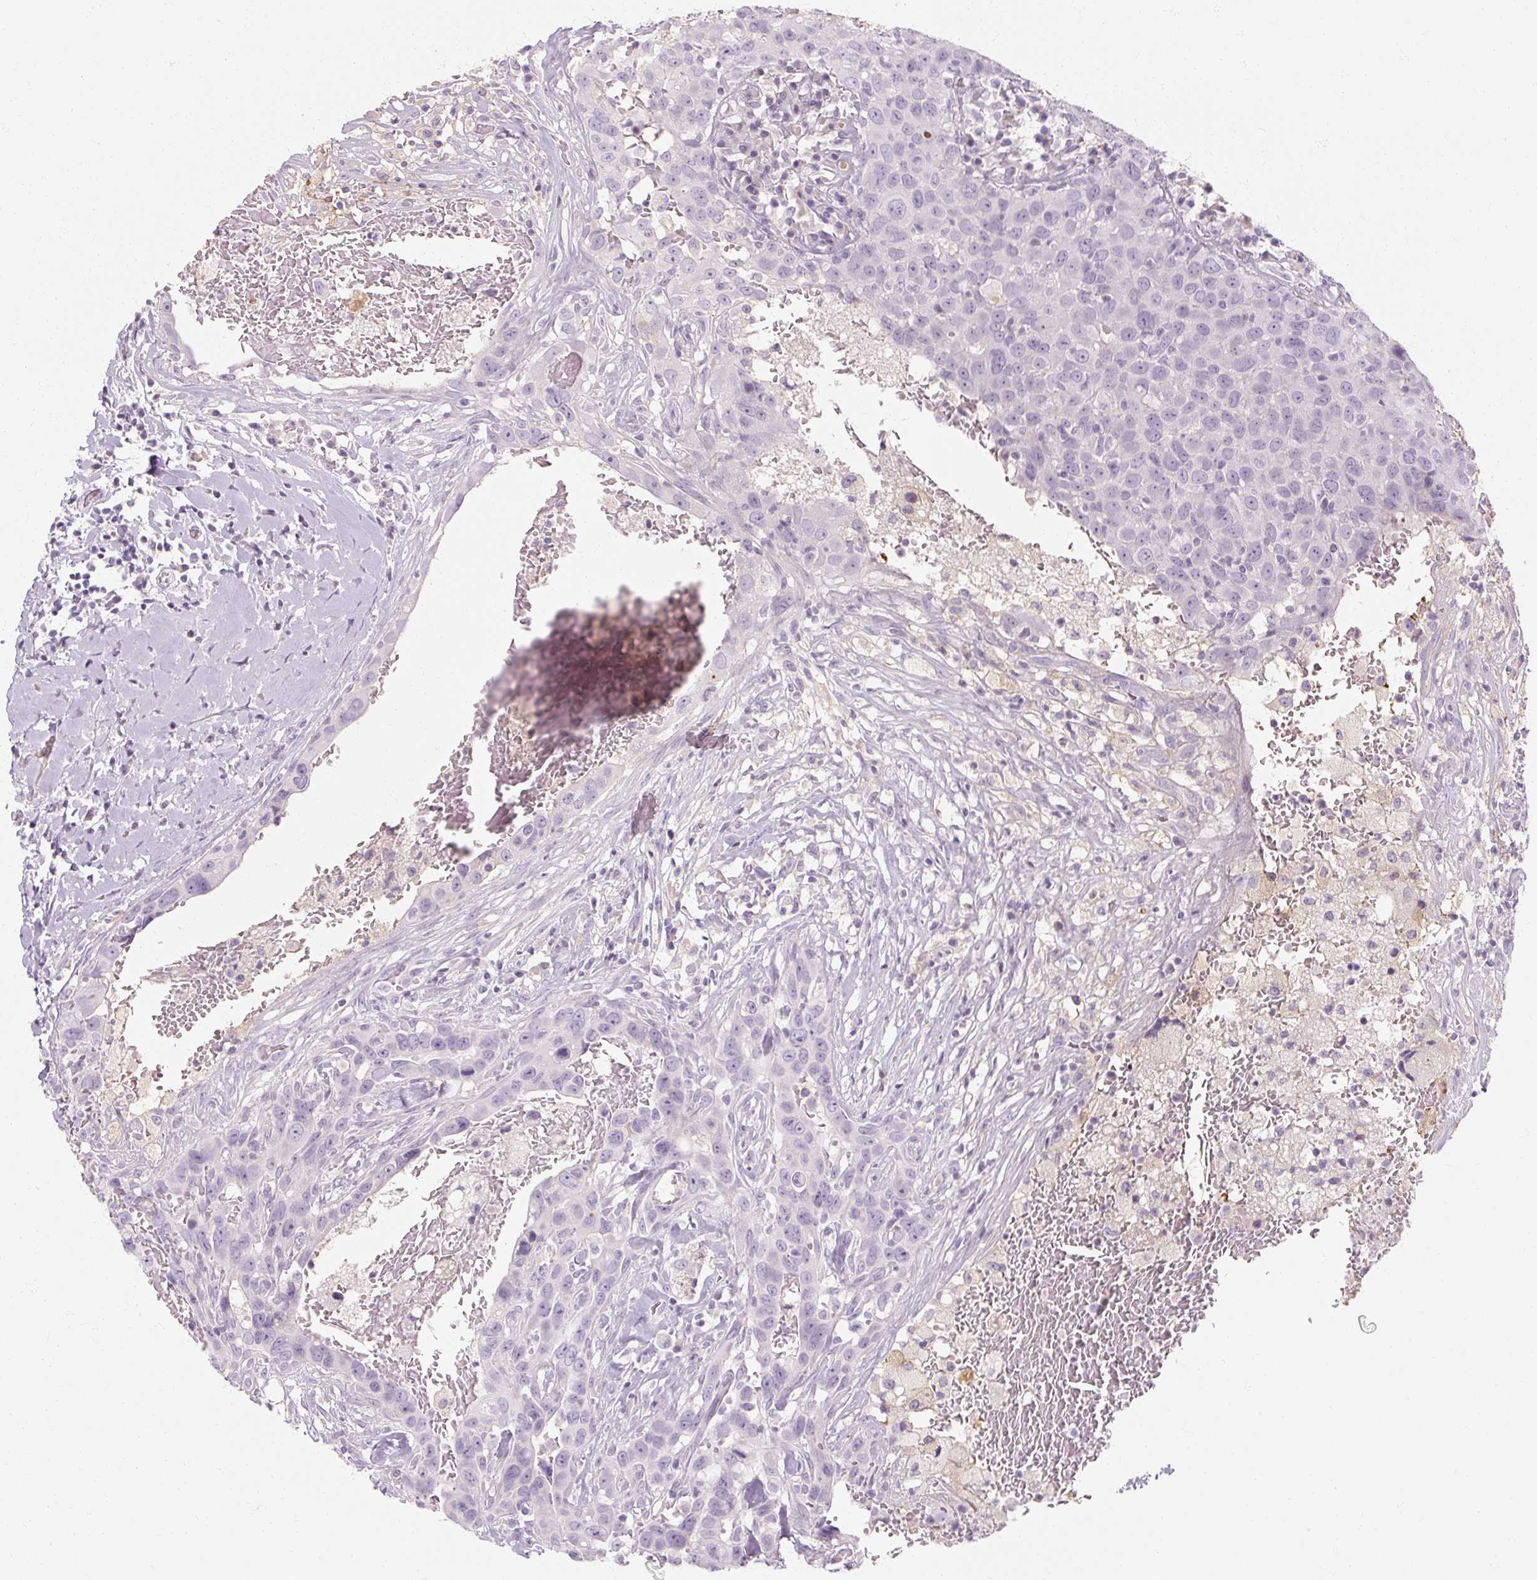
{"staining": {"intensity": "negative", "quantity": "none", "location": "none"}, "tissue": "breast cancer", "cell_type": "Tumor cells", "image_type": "cancer", "snomed": [{"axis": "morphology", "description": "Duct carcinoma"}, {"axis": "topography", "description": "Breast"}], "caption": "Breast cancer (intraductal carcinoma) was stained to show a protein in brown. There is no significant positivity in tumor cells.", "gene": "NFE2L3", "patient": {"sex": "female", "age": 27}}